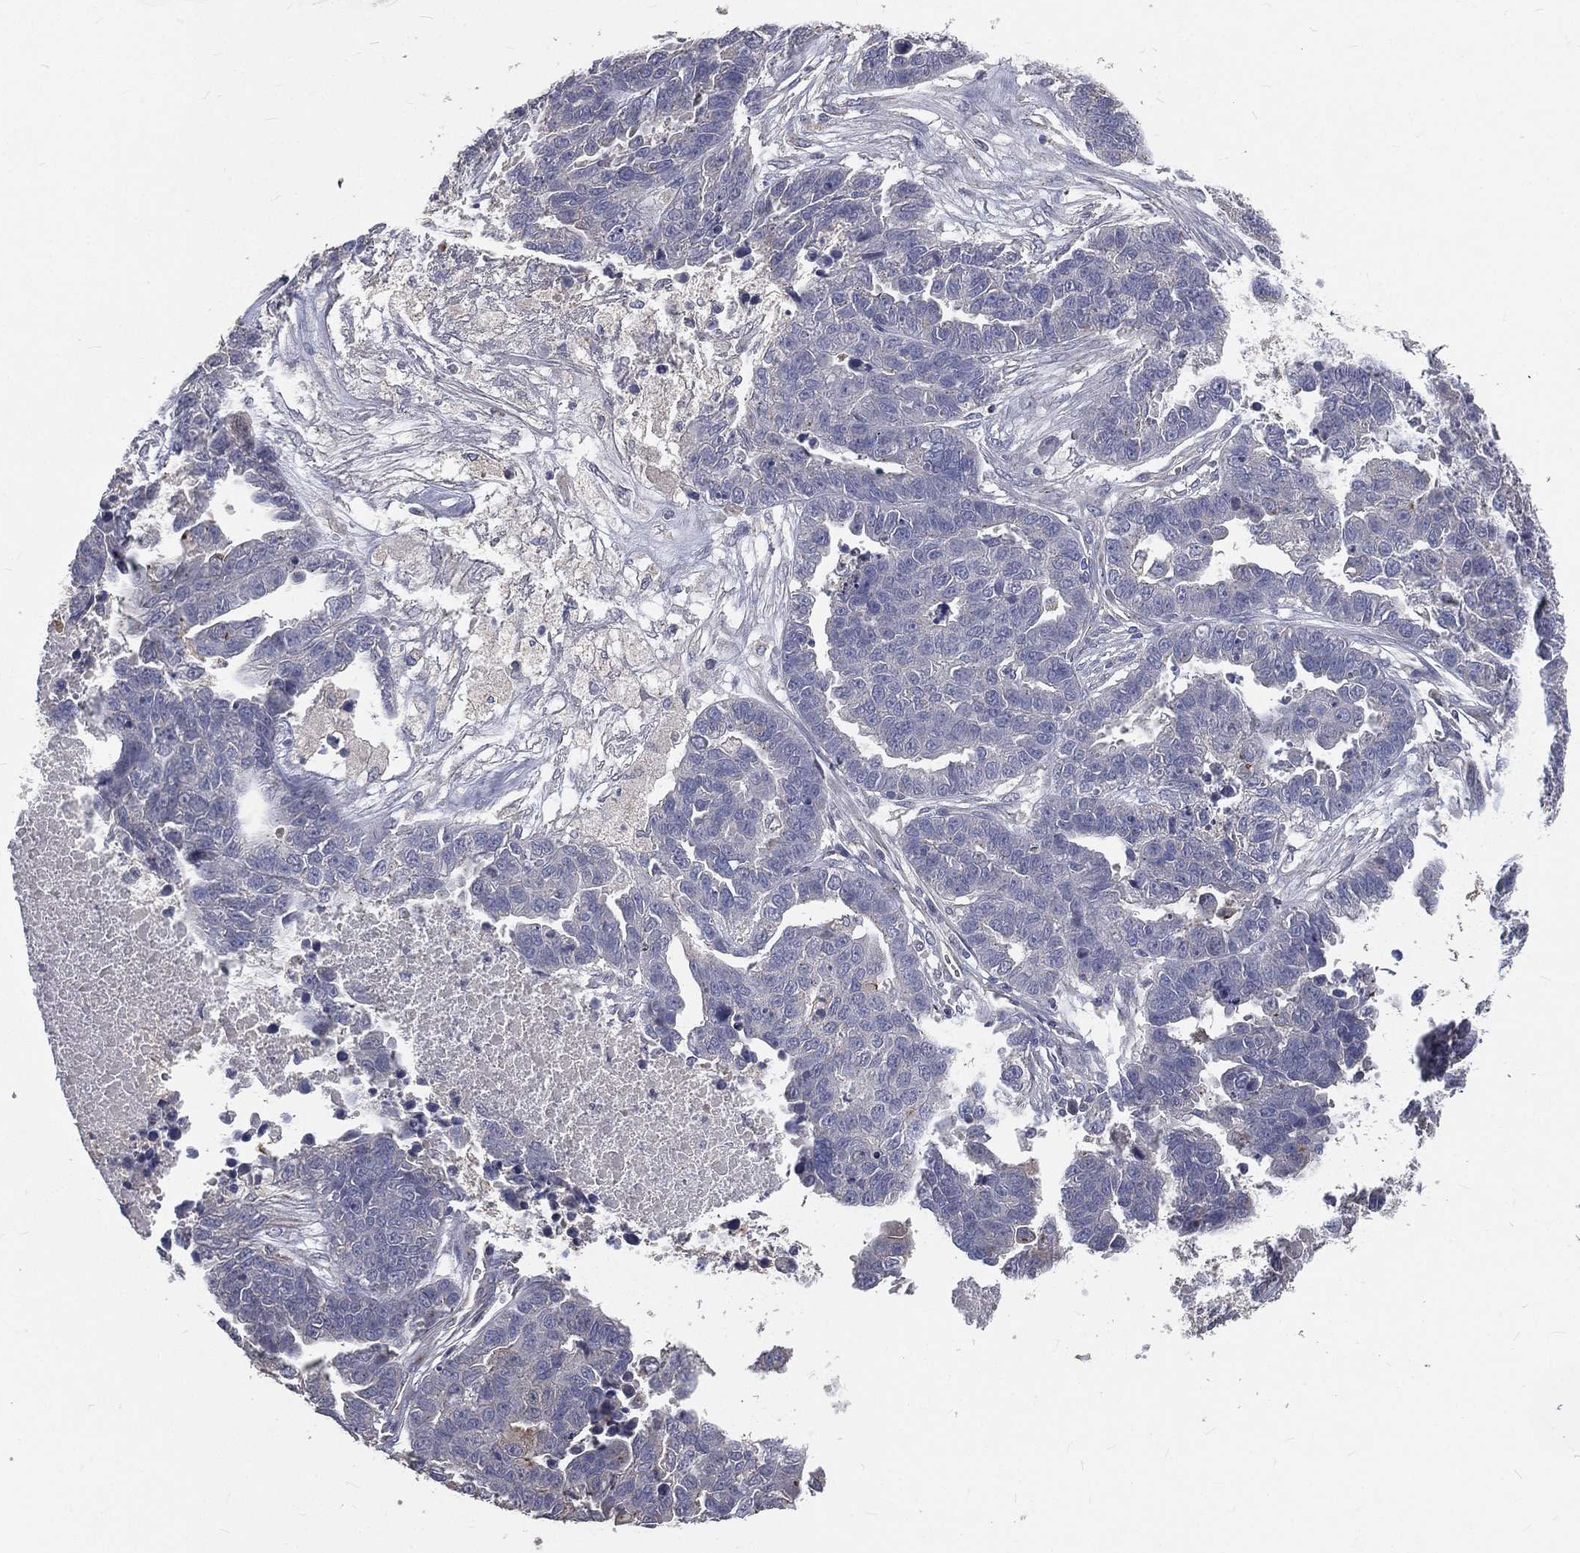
{"staining": {"intensity": "negative", "quantity": "none", "location": "none"}, "tissue": "ovarian cancer", "cell_type": "Tumor cells", "image_type": "cancer", "snomed": [{"axis": "morphology", "description": "Cystadenocarcinoma, serous, NOS"}, {"axis": "topography", "description": "Ovary"}], "caption": "IHC image of neoplastic tissue: ovarian cancer stained with DAB demonstrates no significant protein positivity in tumor cells.", "gene": "CROCC", "patient": {"sex": "female", "age": 87}}